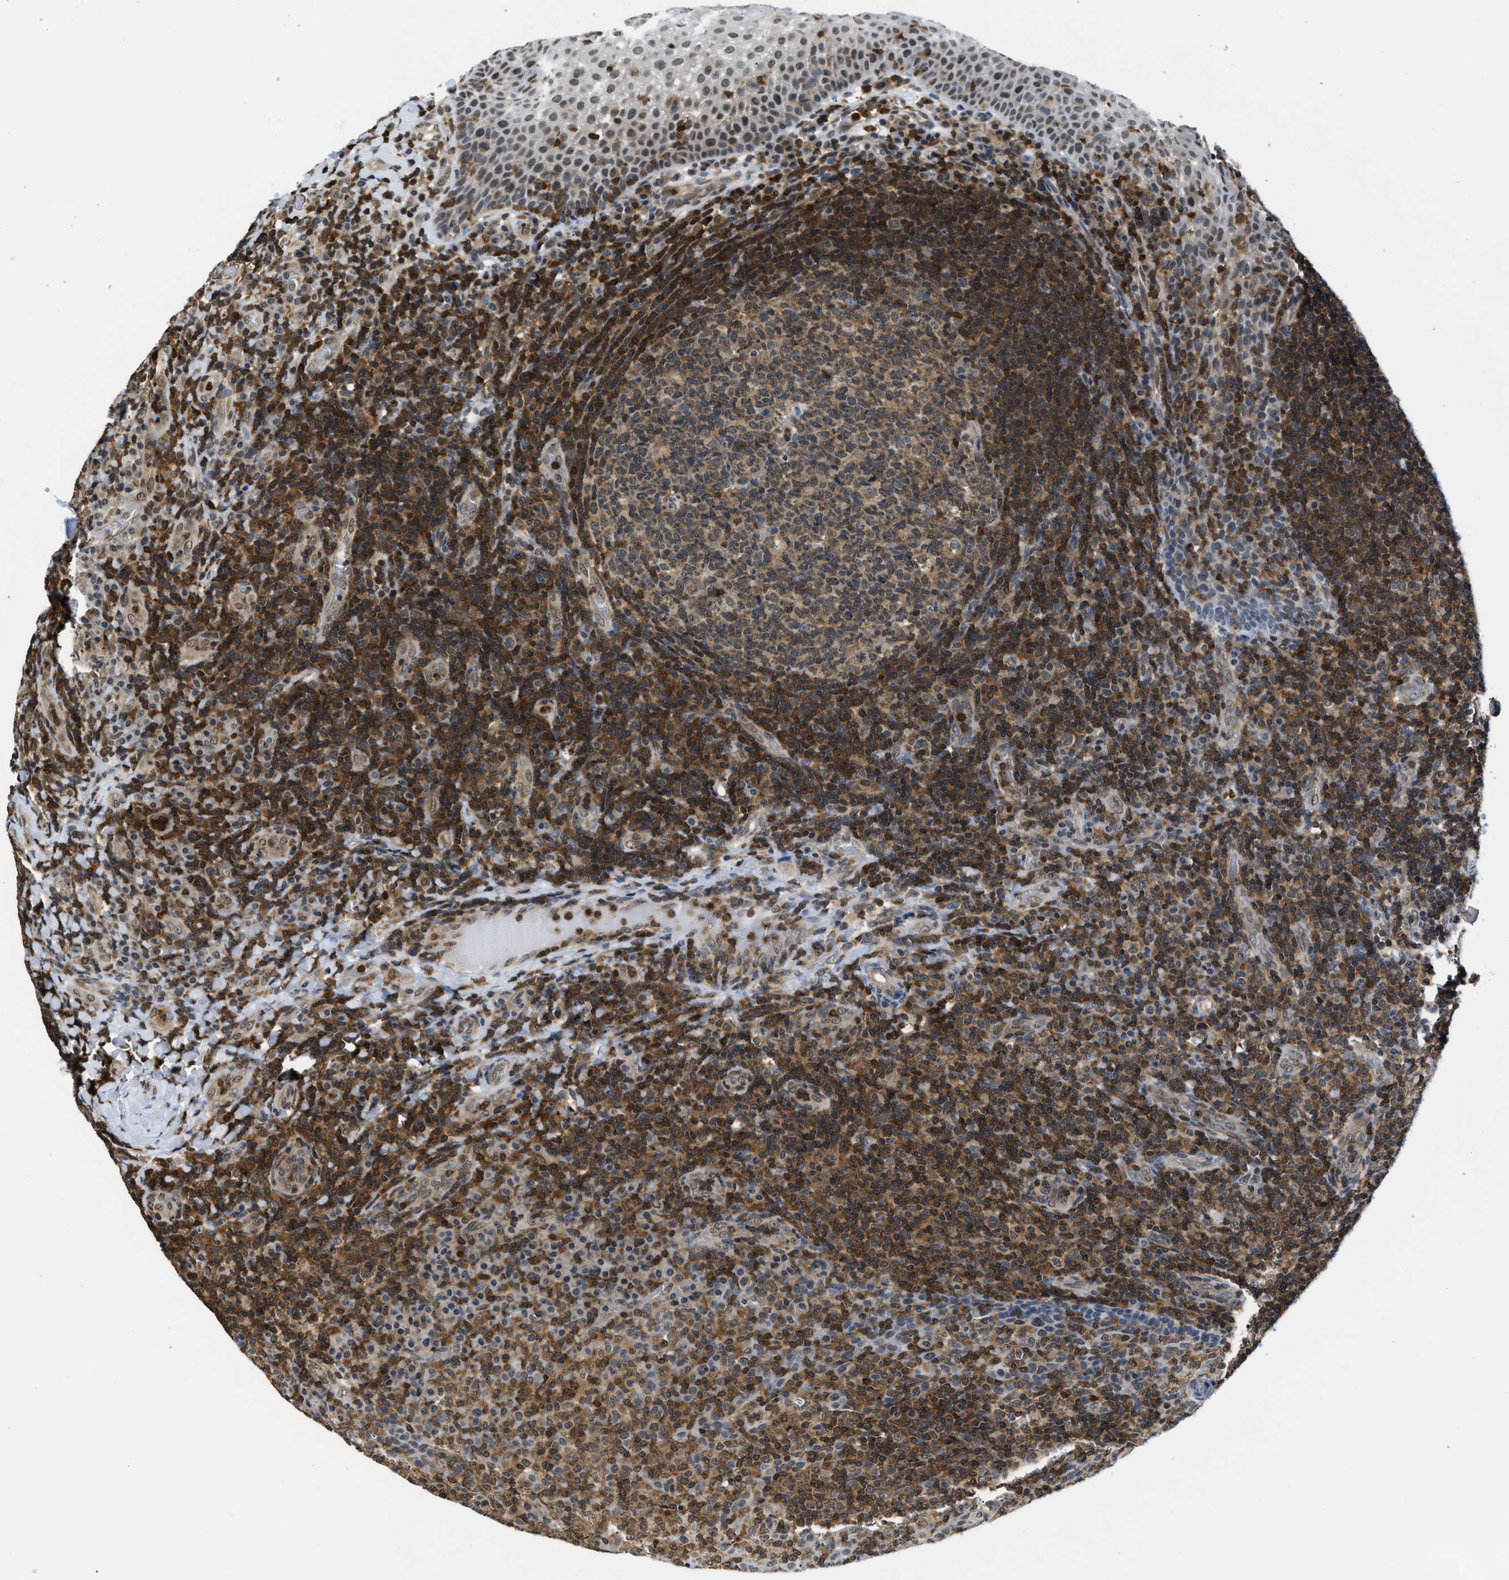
{"staining": {"intensity": "weak", "quantity": ">75%", "location": "cytoplasmic/membranous"}, "tissue": "tonsil", "cell_type": "Germinal center cells", "image_type": "normal", "snomed": [{"axis": "morphology", "description": "Normal tissue, NOS"}, {"axis": "topography", "description": "Tonsil"}], "caption": "Tonsil stained for a protein demonstrates weak cytoplasmic/membranous positivity in germinal center cells. The staining is performed using DAB brown chromogen to label protein expression. The nuclei are counter-stained blue using hematoxylin.", "gene": "STK10", "patient": {"sex": "male", "age": 17}}